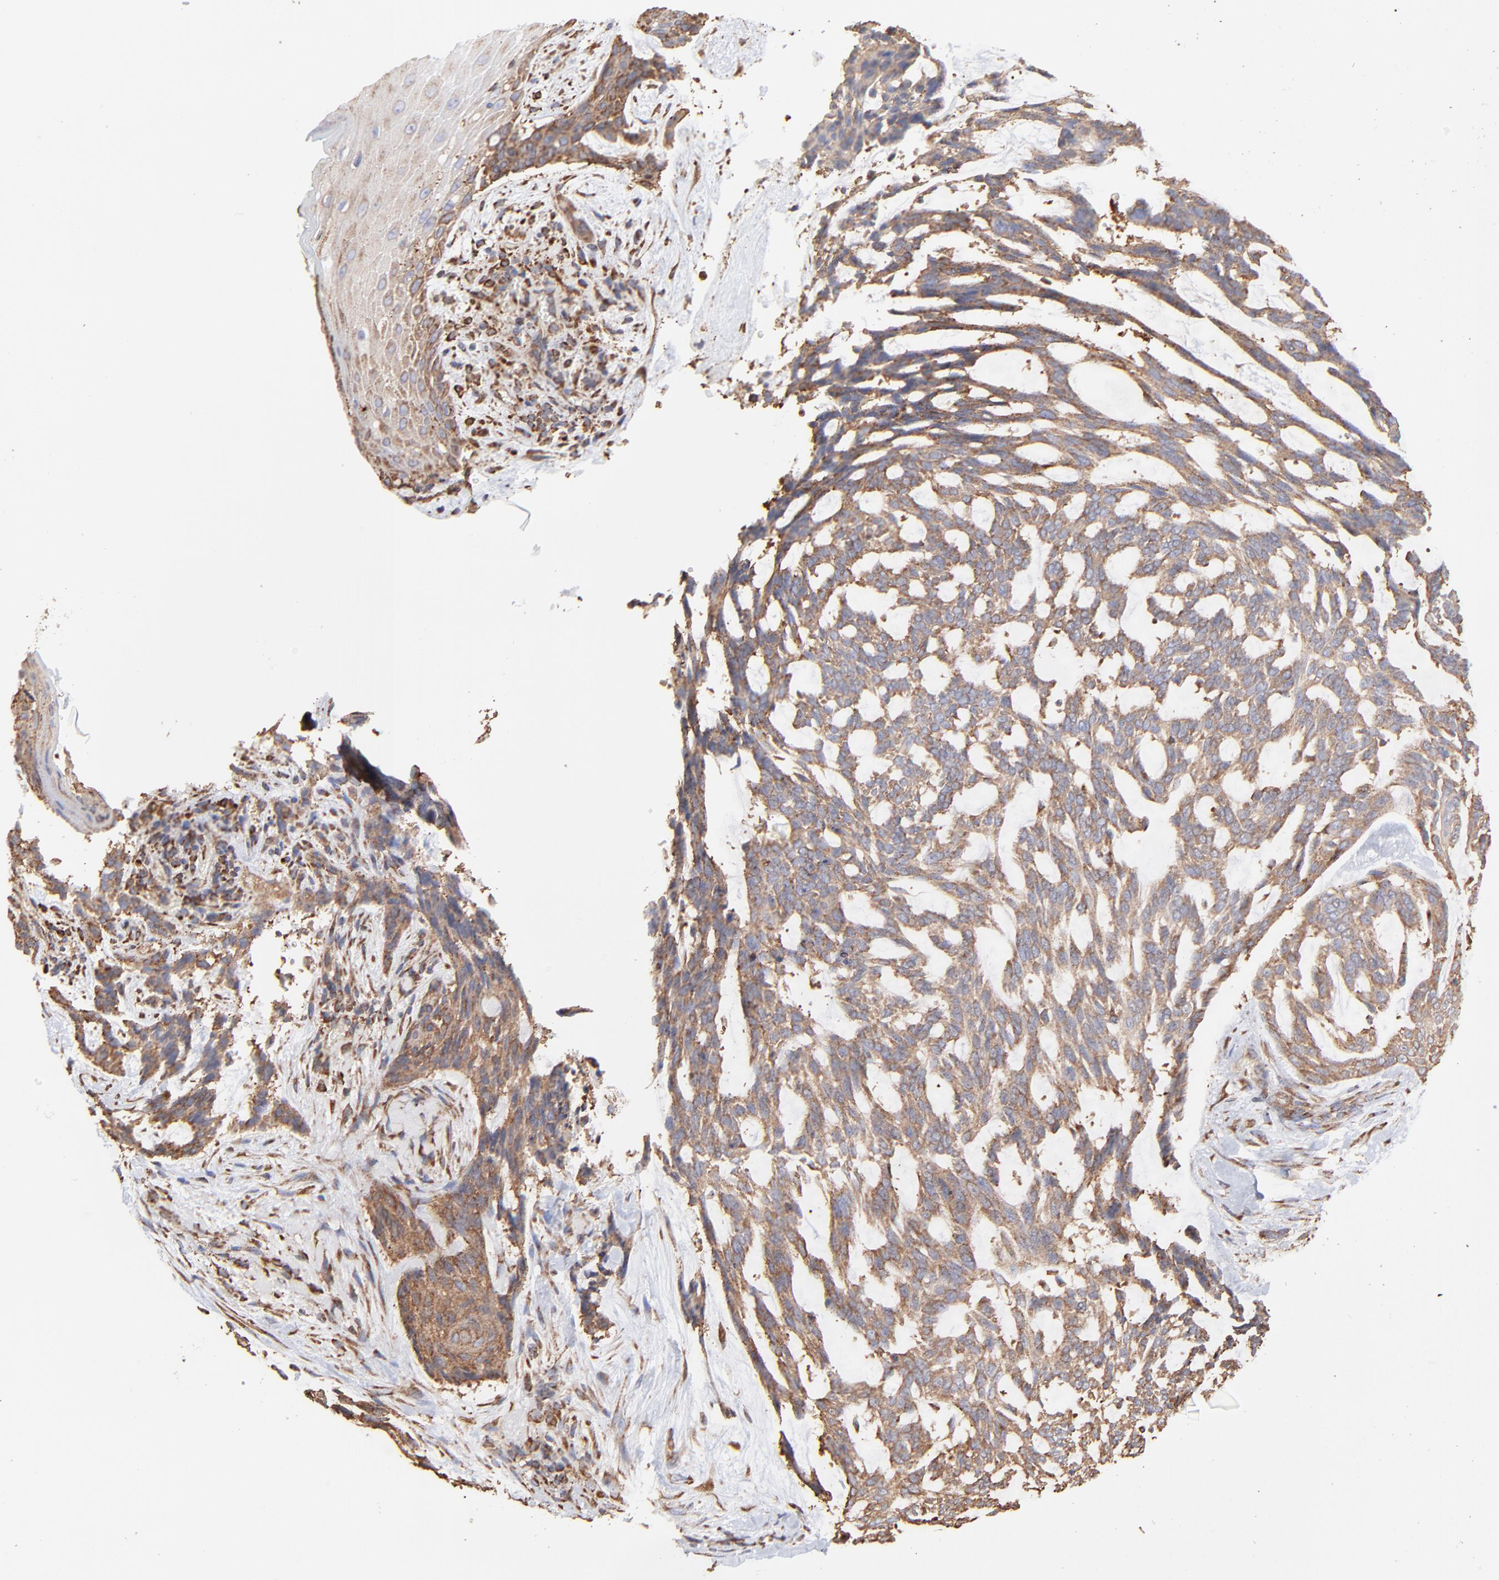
{"staining": {"intensity": "moderate", "quantity": ">75%", "location": "cytoplasmic/membranous"}, "tissue": "skin cancer", "cell_type": "Tumor cells", "image_type": "cancer", "snomed": [{"axis": "morphology", "description": "Normal tissue, NOS"}, {"axis": "morphology", "description": "Basal cell carcinoma"}, {"axis": "topography", "description": "Skin"}], "caption": "IHC histopathology image of human skin cancer stained for a protein (brown), which demonstrates medium levels of moderate cytoplasmic/membranous staining in about >75% of tumor cells.", "gene": "PFKM", "patient": {"sex": "female", "age": 71}}